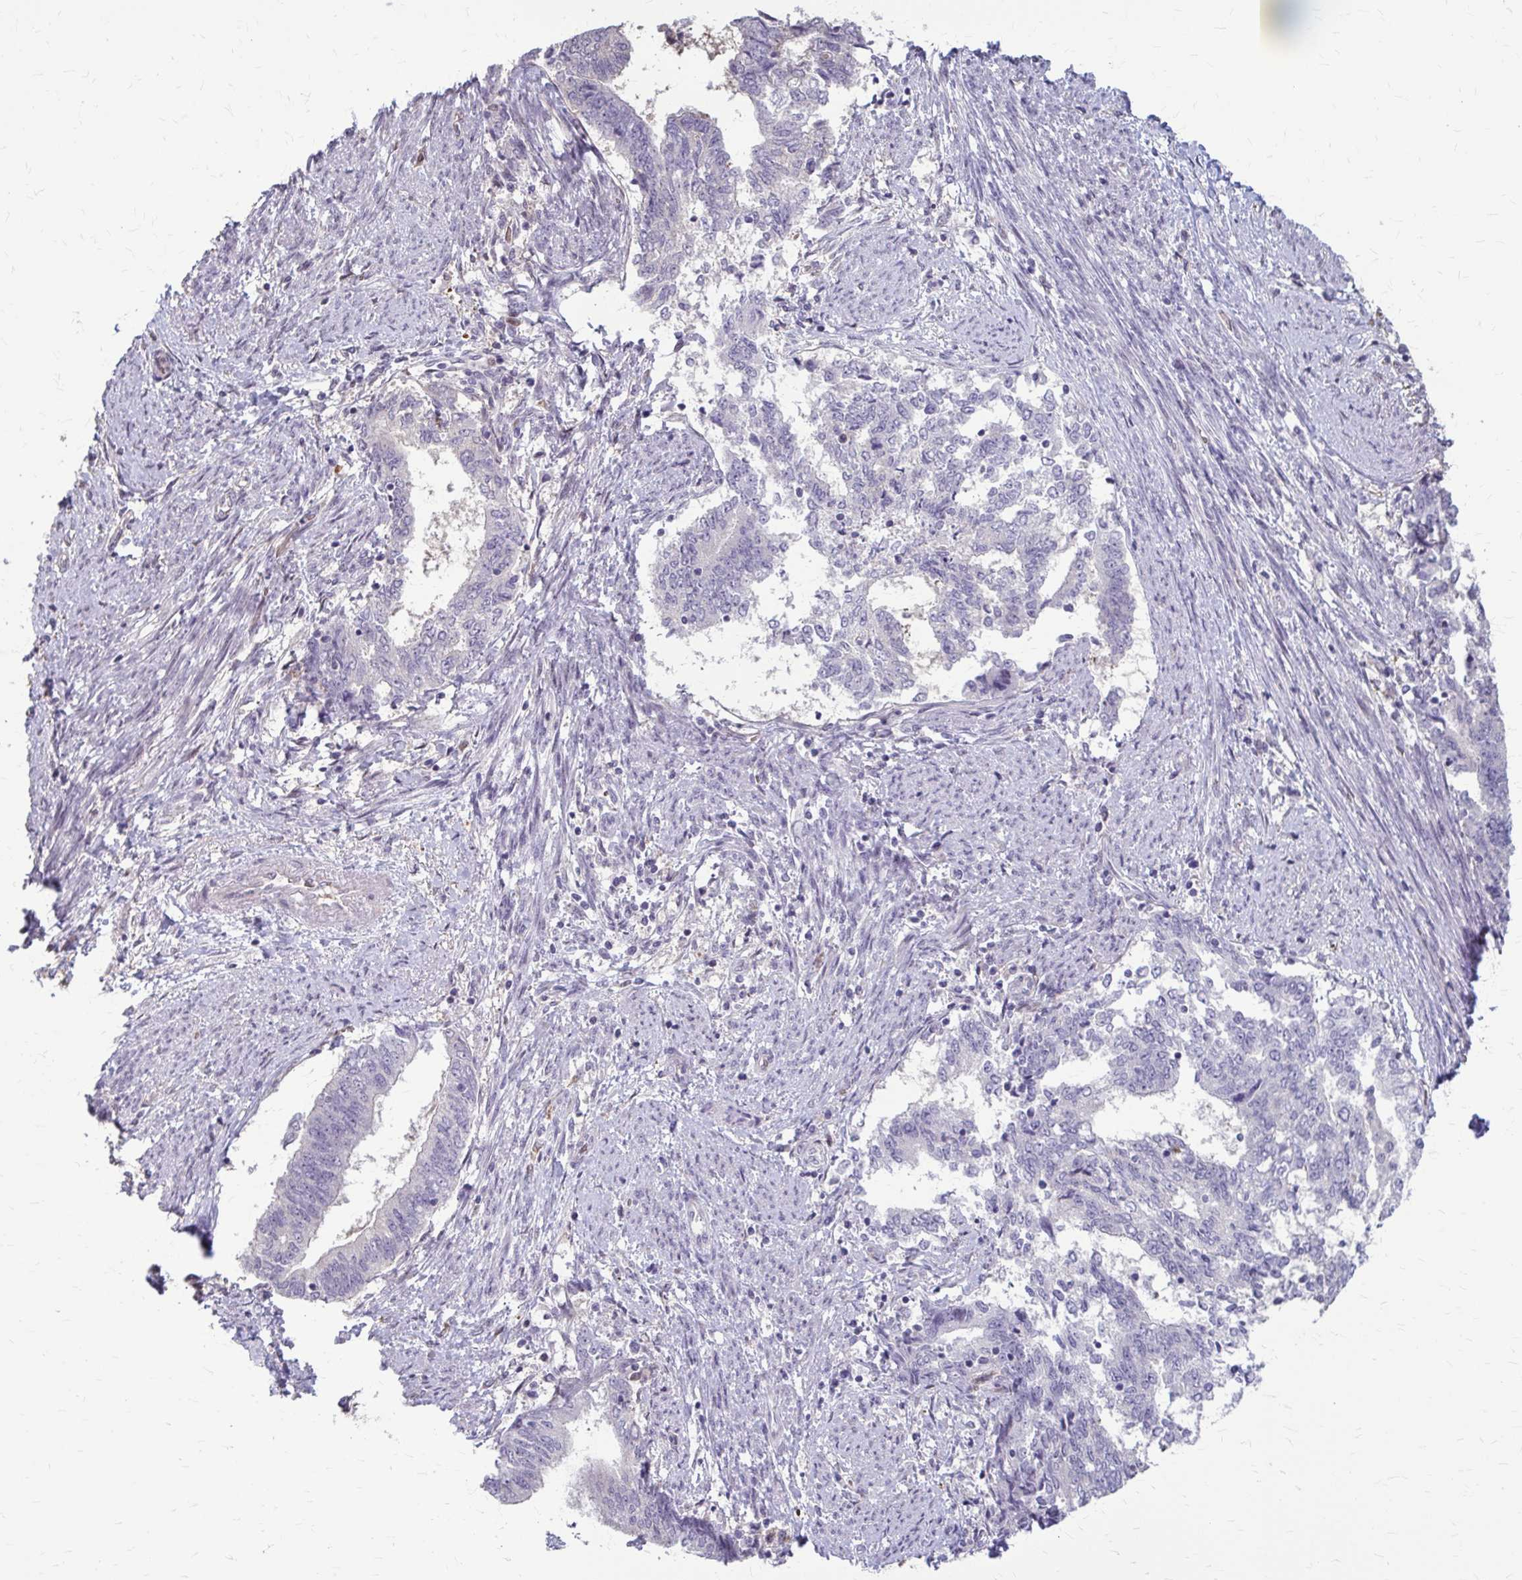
{"staining": {"intensity": "negative", "quantity": "none", "location": "none"}, "tissue": "endometrial cancer", "cell_type": "Tumor cells", "image_type": "cancer", "snomed": [{"axis": "morphology", "description": "Adenocarcinoma, NOS"}, {"axis": "topography", "description": "Endometrium"}], "caption": "DAB immunohistochemical staining of human endometrial cancer (adenocarcinoma) shows no significant positivity in tumor cells.", "gene": "ZNF34", "patient": {"sex": "female", "age": 65}}